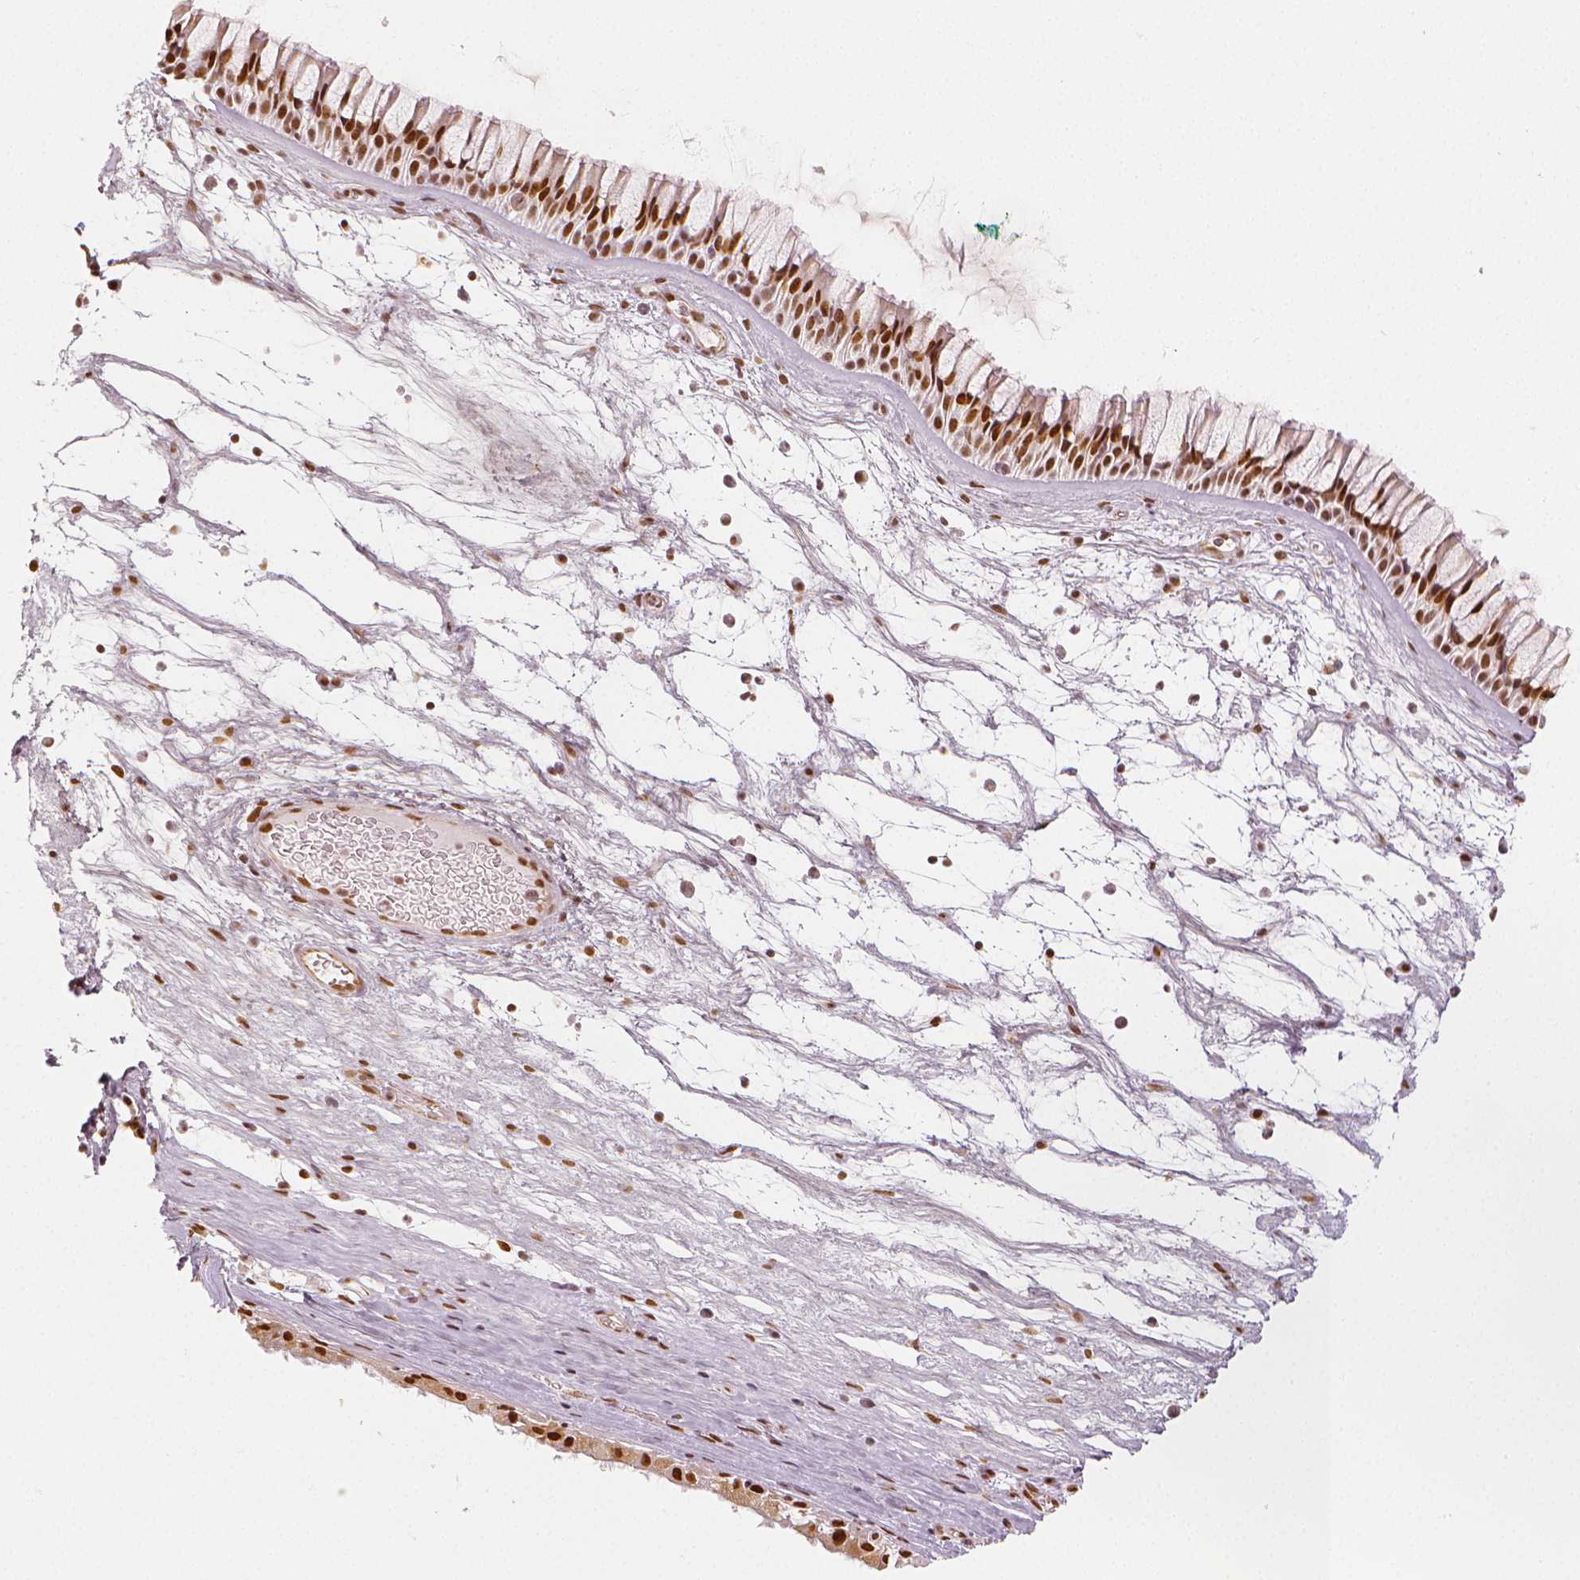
{"staining": {"intensity": "strong", "quantity": ">75%", "location": "nuclear"}, "tissue": "nasopharynx", "cell_type": "Respiratory epithelial cells", "image_type": "normal", "snomed": [{"axis": "morphology", "description": "Normal tissue, NOS"}, {"axis": "topography", "description": "Nasopharynx"}], "caption": "The micrograph demonstrates immunohistochemical staining of normal nasopharynx. There is strong nuclear expression is seen in about >75% of respiratory epithelial cells.", "gene": "KDM5B", "patient": {"sex": "male", "age": 74}}